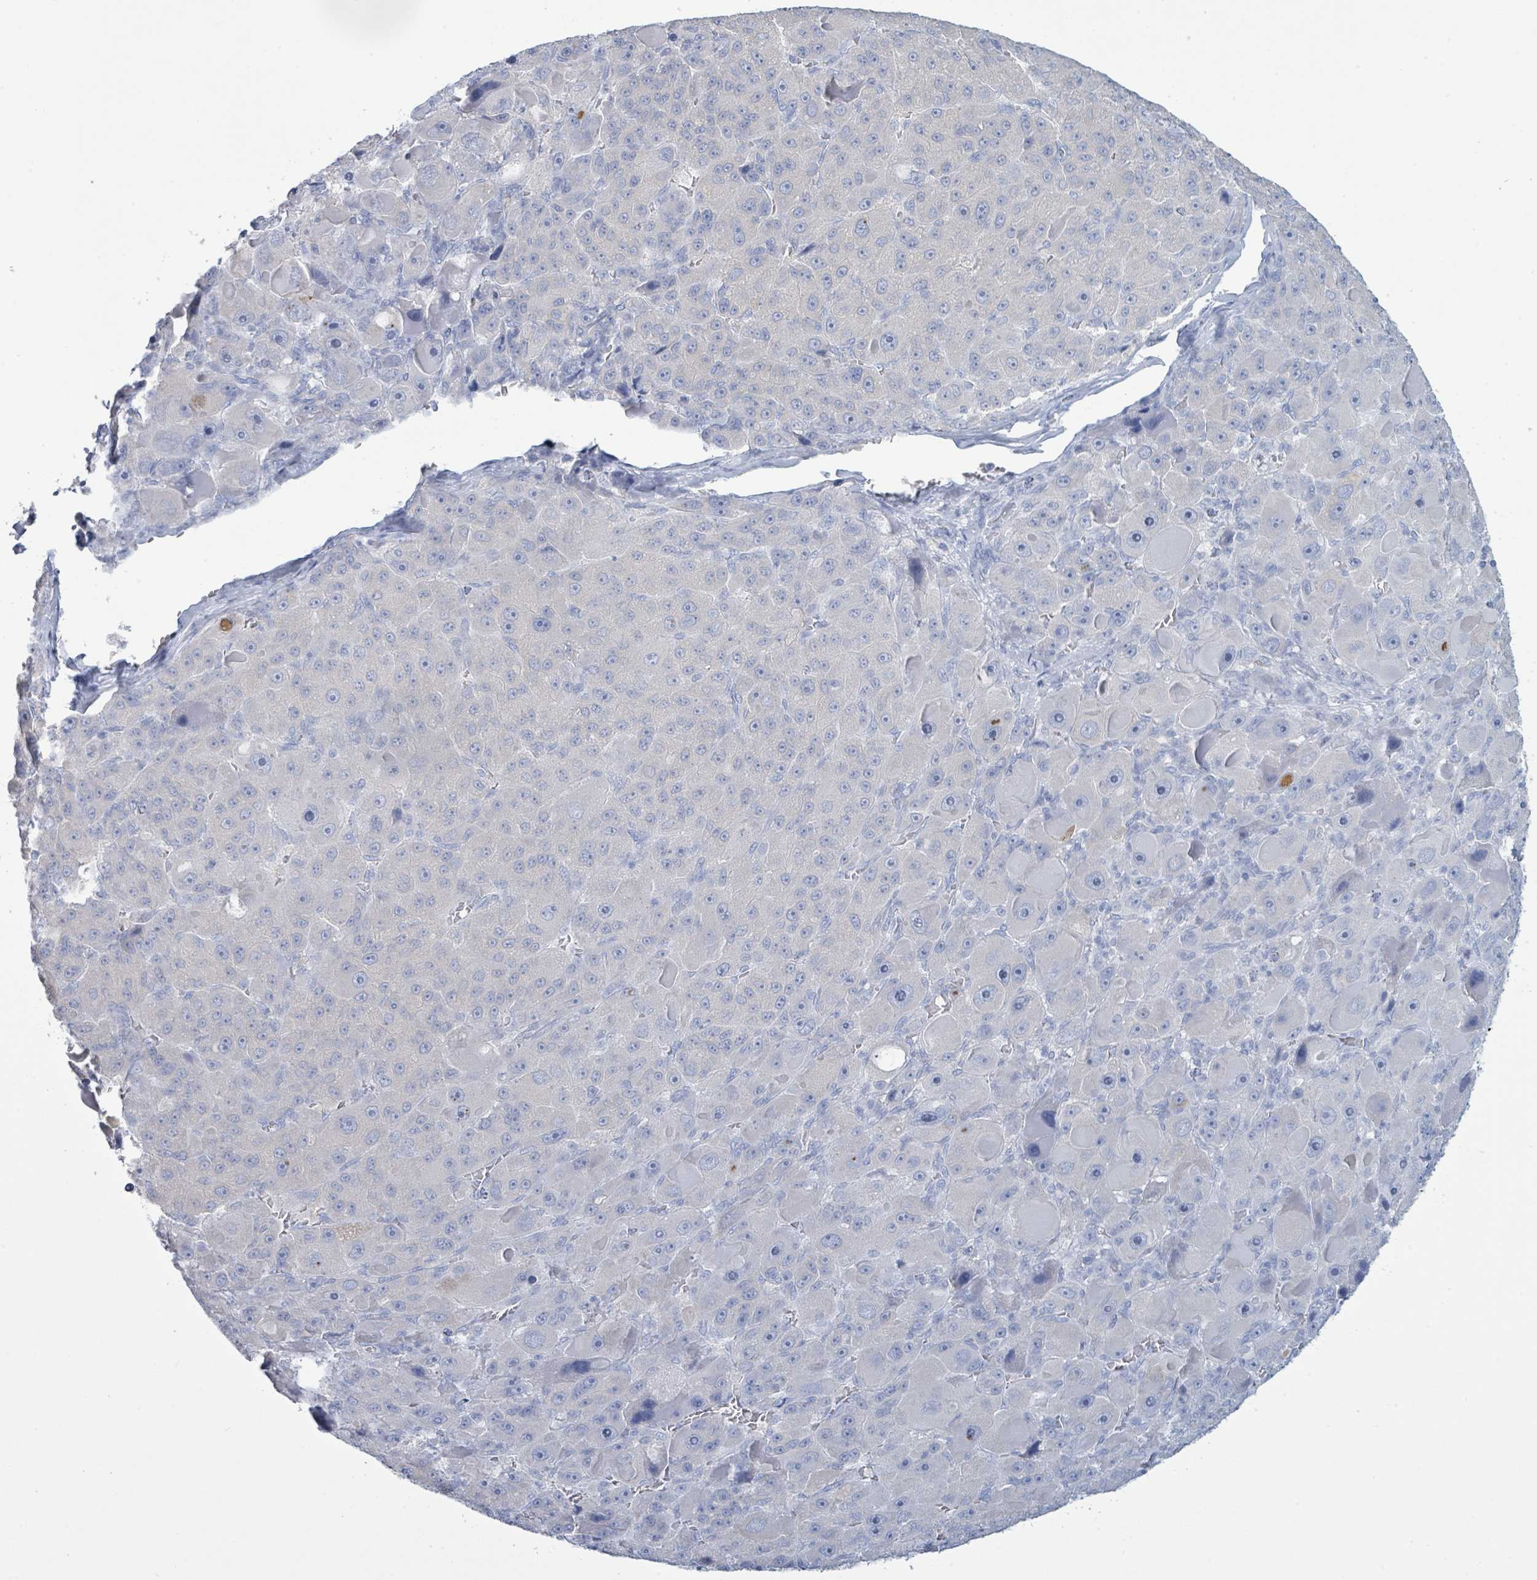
{"staining": {"intensity": "negative", "quantity": "none", "location": "none"}, "tissue": "liver cancer", "cell_type": "Tumor cells", "image_type": "cancer", "snomed": [{"axis": "morphology", "description": "Carcinoma, Hepatocellular, NOS"}, {"axis": "topography", "description": "Liver"}], "caption": "A histopathology image of human liver cancer (hepatocellular carcinoma) is negative for staining in tumor cells.", "gene": "PGA3", "patient": {"sex": "male", "age": 76}}